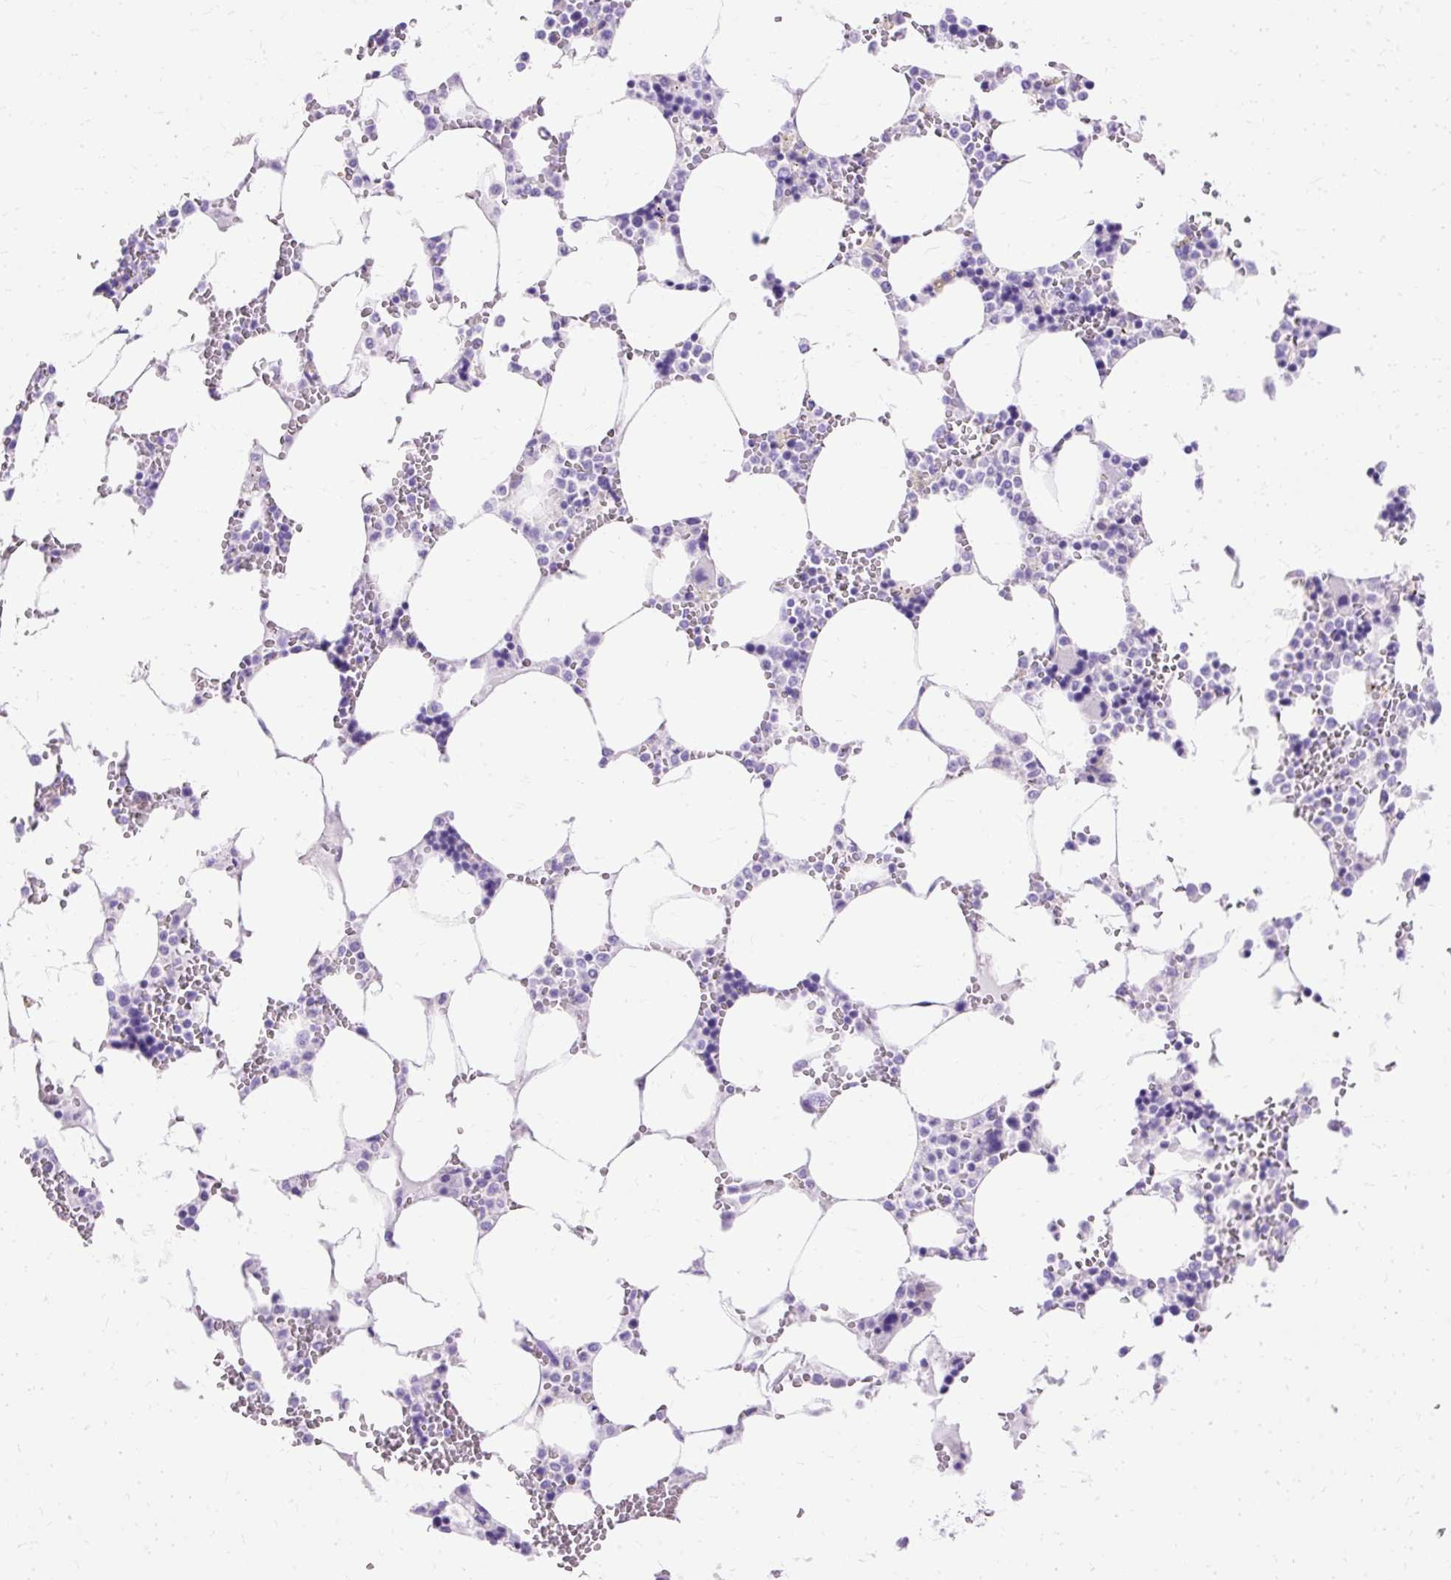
{"staining": {"intensity": "negative", "quantity": "none", "location": "none"}, "tissue": "bone marrow", "cell_type": "Hematopoietic cells", "image_type": "normal", "snomed": [{"axis": "morphology", "description": "Normal tissue, NOS"}, {"axis": "topography", "description": "Bone marrow"}], "caption": "Normal bone marrow was stained to show a protein in brown. There is no significant staining in hematopoietic cells. (DAB immunohistochemistry visualized using brightfield microscopy, high magnification).", "gene": "MYO6", "patient": {"sex": "male", "age": 64}}